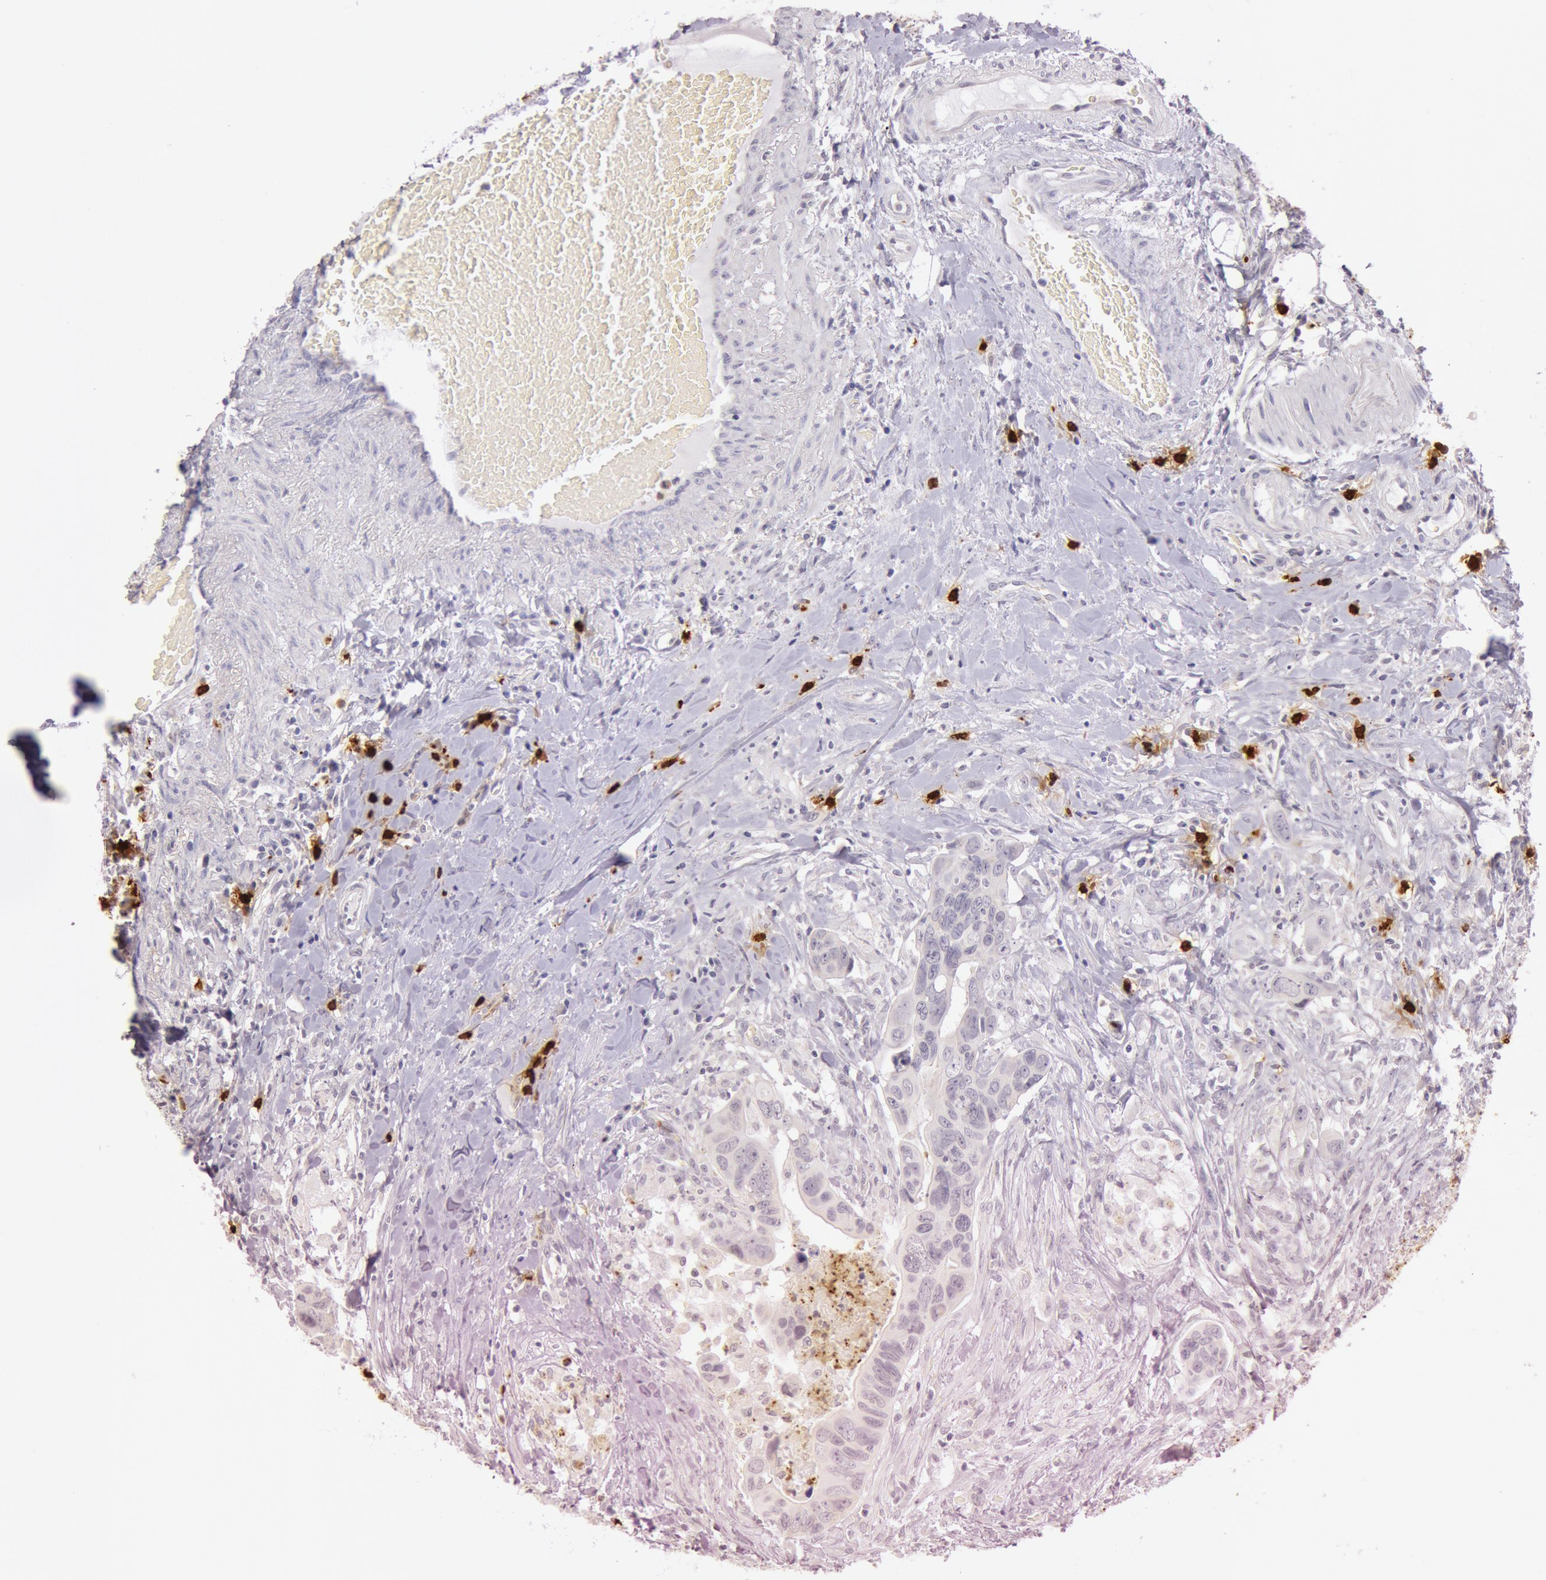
{"staining": {"intensity": "negative", "quantity": "none", "location": "none"}, "tissue": "colorectal cancer", "cell_type": "Tumor cells", "image_type": "cancer", "snomed": [{"axis": "morphology", "description": "Adenocarcinoma, NOS"}, {"axis": "topography", "description": "Rectum"}], "caption": "This image is of colorectal cancer (adenocarcinoma) stained with IHC to label a protein in brown with the nuclei are counter-stained blue. There is no staining in tumor cells. (Stains: DAB (3,3'-diaminobenzidine) immunohistochemistry (IHC) with hematoxylin counter stain, Microscopy: brightfield microscopy at high magnification).", "gene": "KDM6A", "patient": {"sex": "male", "age": 53}}